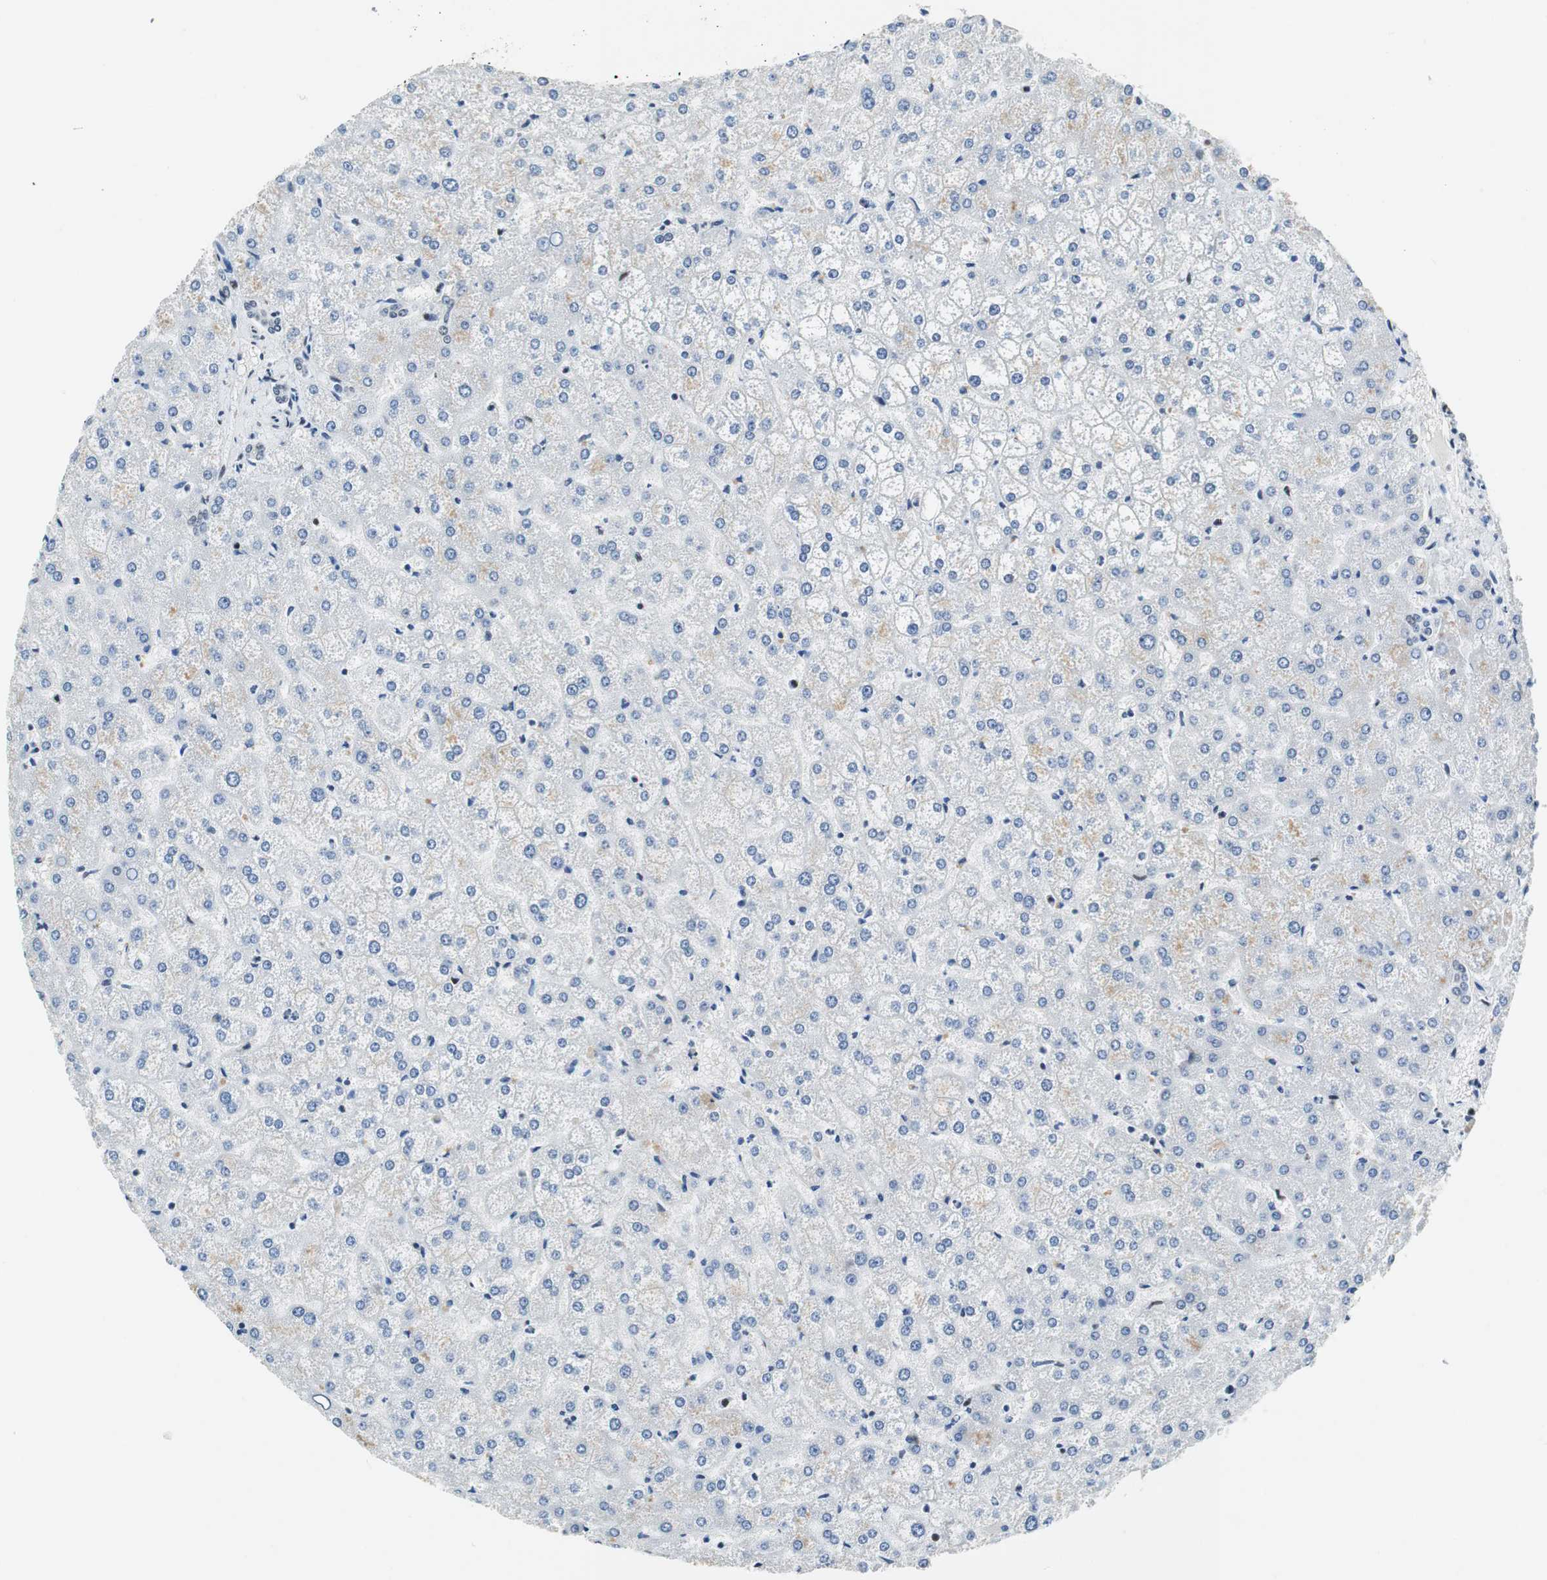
{"staining": {"intensity": "negative", "quantity": "none", "location": "none"}, "tissue": "liver", "cell_type": "Cholangiocytes", "image_type": "normal", "snomed": [{"axis": "morphology", "description": "Normal tissue, NOS"}, {"axis": "topography", "description": "Liver"}], "caption": "DAB (3,3'-diaminobenzidine) immunohistochemical staining of unremarkable human liver shows no significant positivity in cholangiocytes. The staining is performed using DAB (3,3'-diaminobenzidine) brown chromogen with nuclei counter-stained in using hematoxylin.", "gene": "HDAC3", "patient": {"sex": "female", "age": 32}}